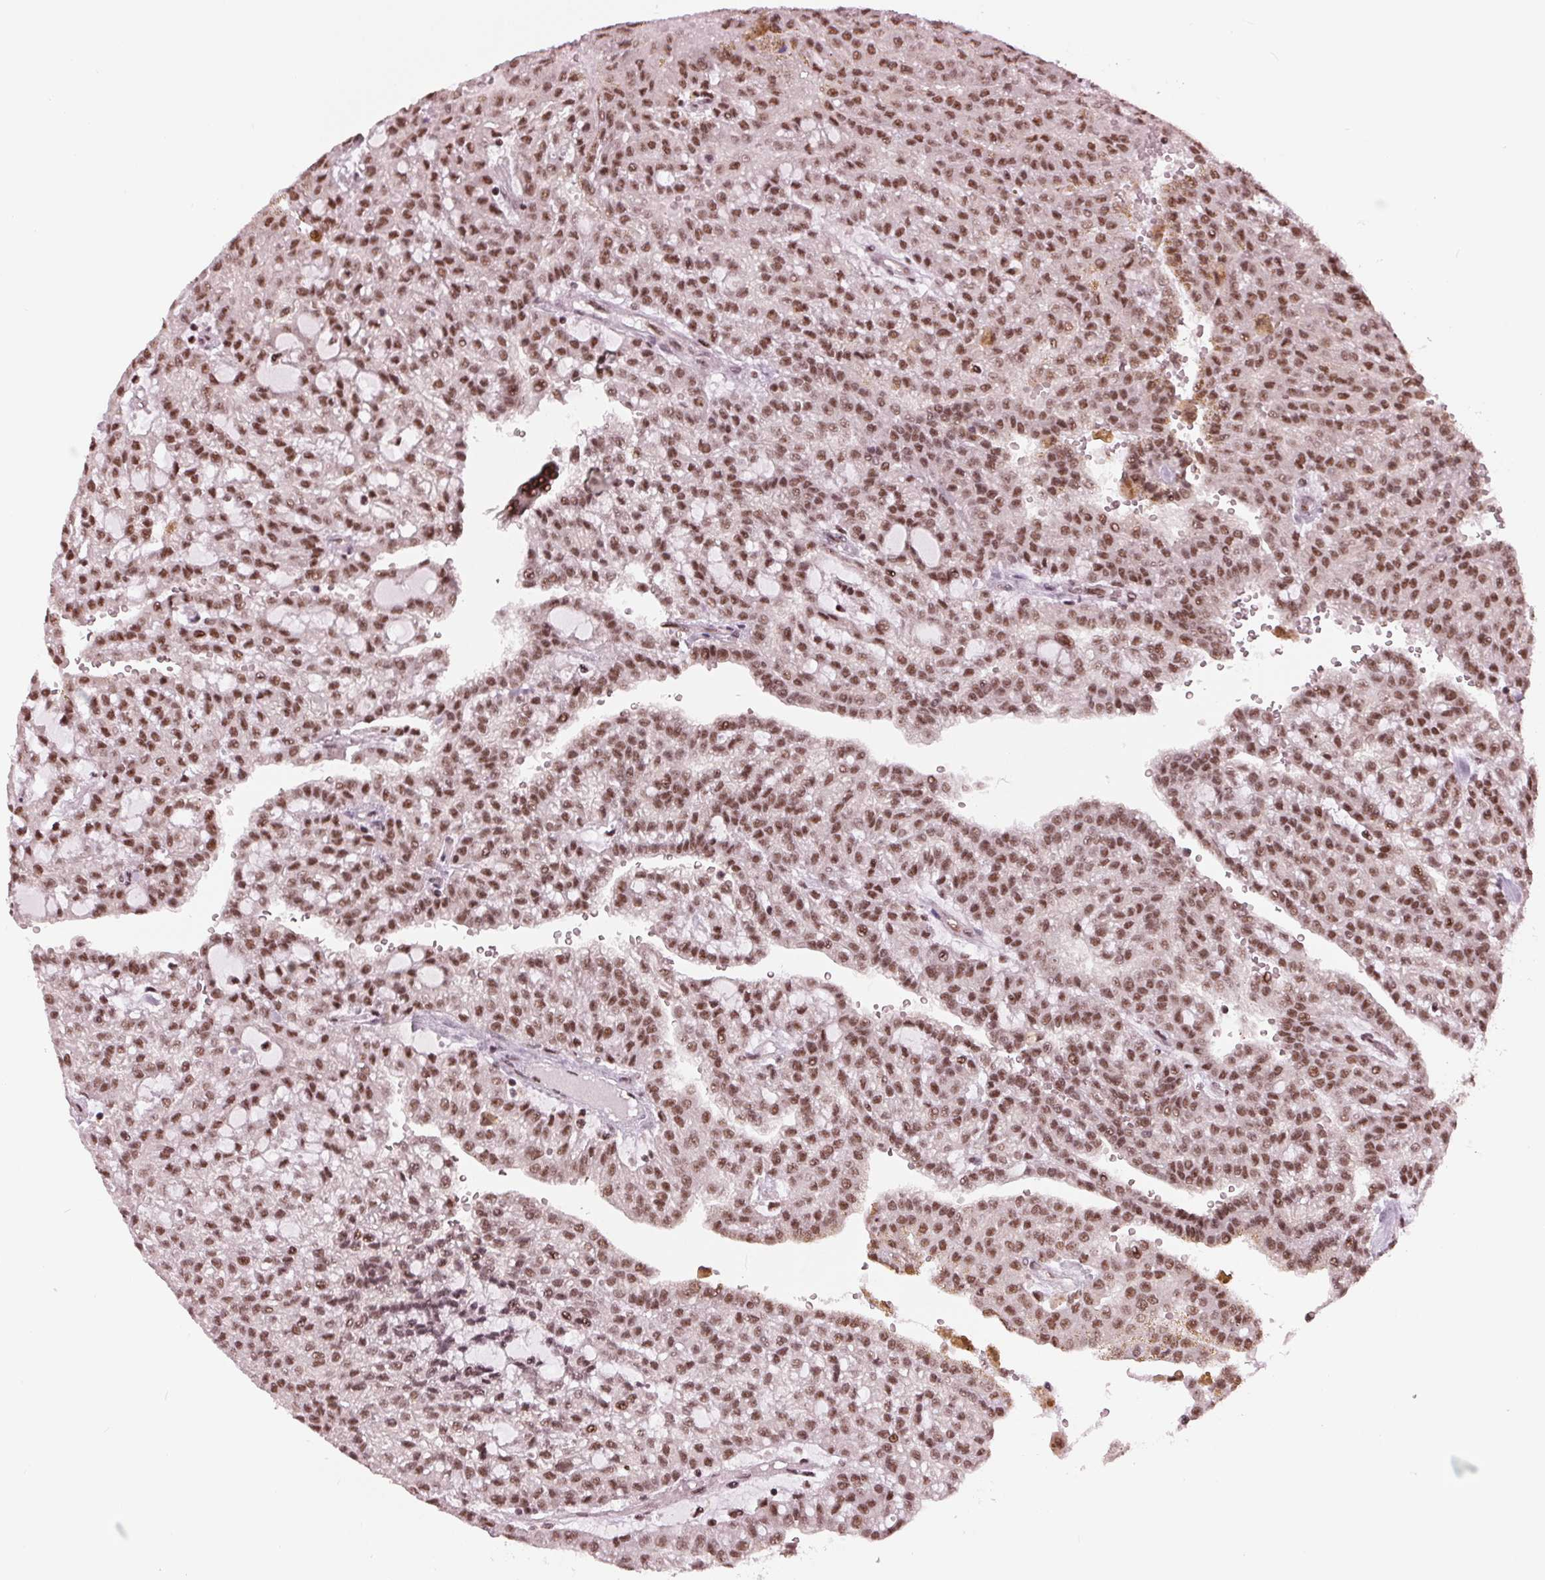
{"staining": {"intensity": "moderate", "quantity": ">75%", "location": "nuclear"}, "tissue": "renal cancer", "cell_type": "Tumor cells", "image_type": "cancer", "snomed": [{"axis": "morphology", "description": "Adenocarcinoma, NOS"}, {"axis": "topography", "description": "Kidney"}], "caption": "Renal cancer stained with IHC displays moderate nuclear positivity in about >75% of tumor cells.", "gene": "LSM2", "patient": {"sex": "male", "age": 63}}